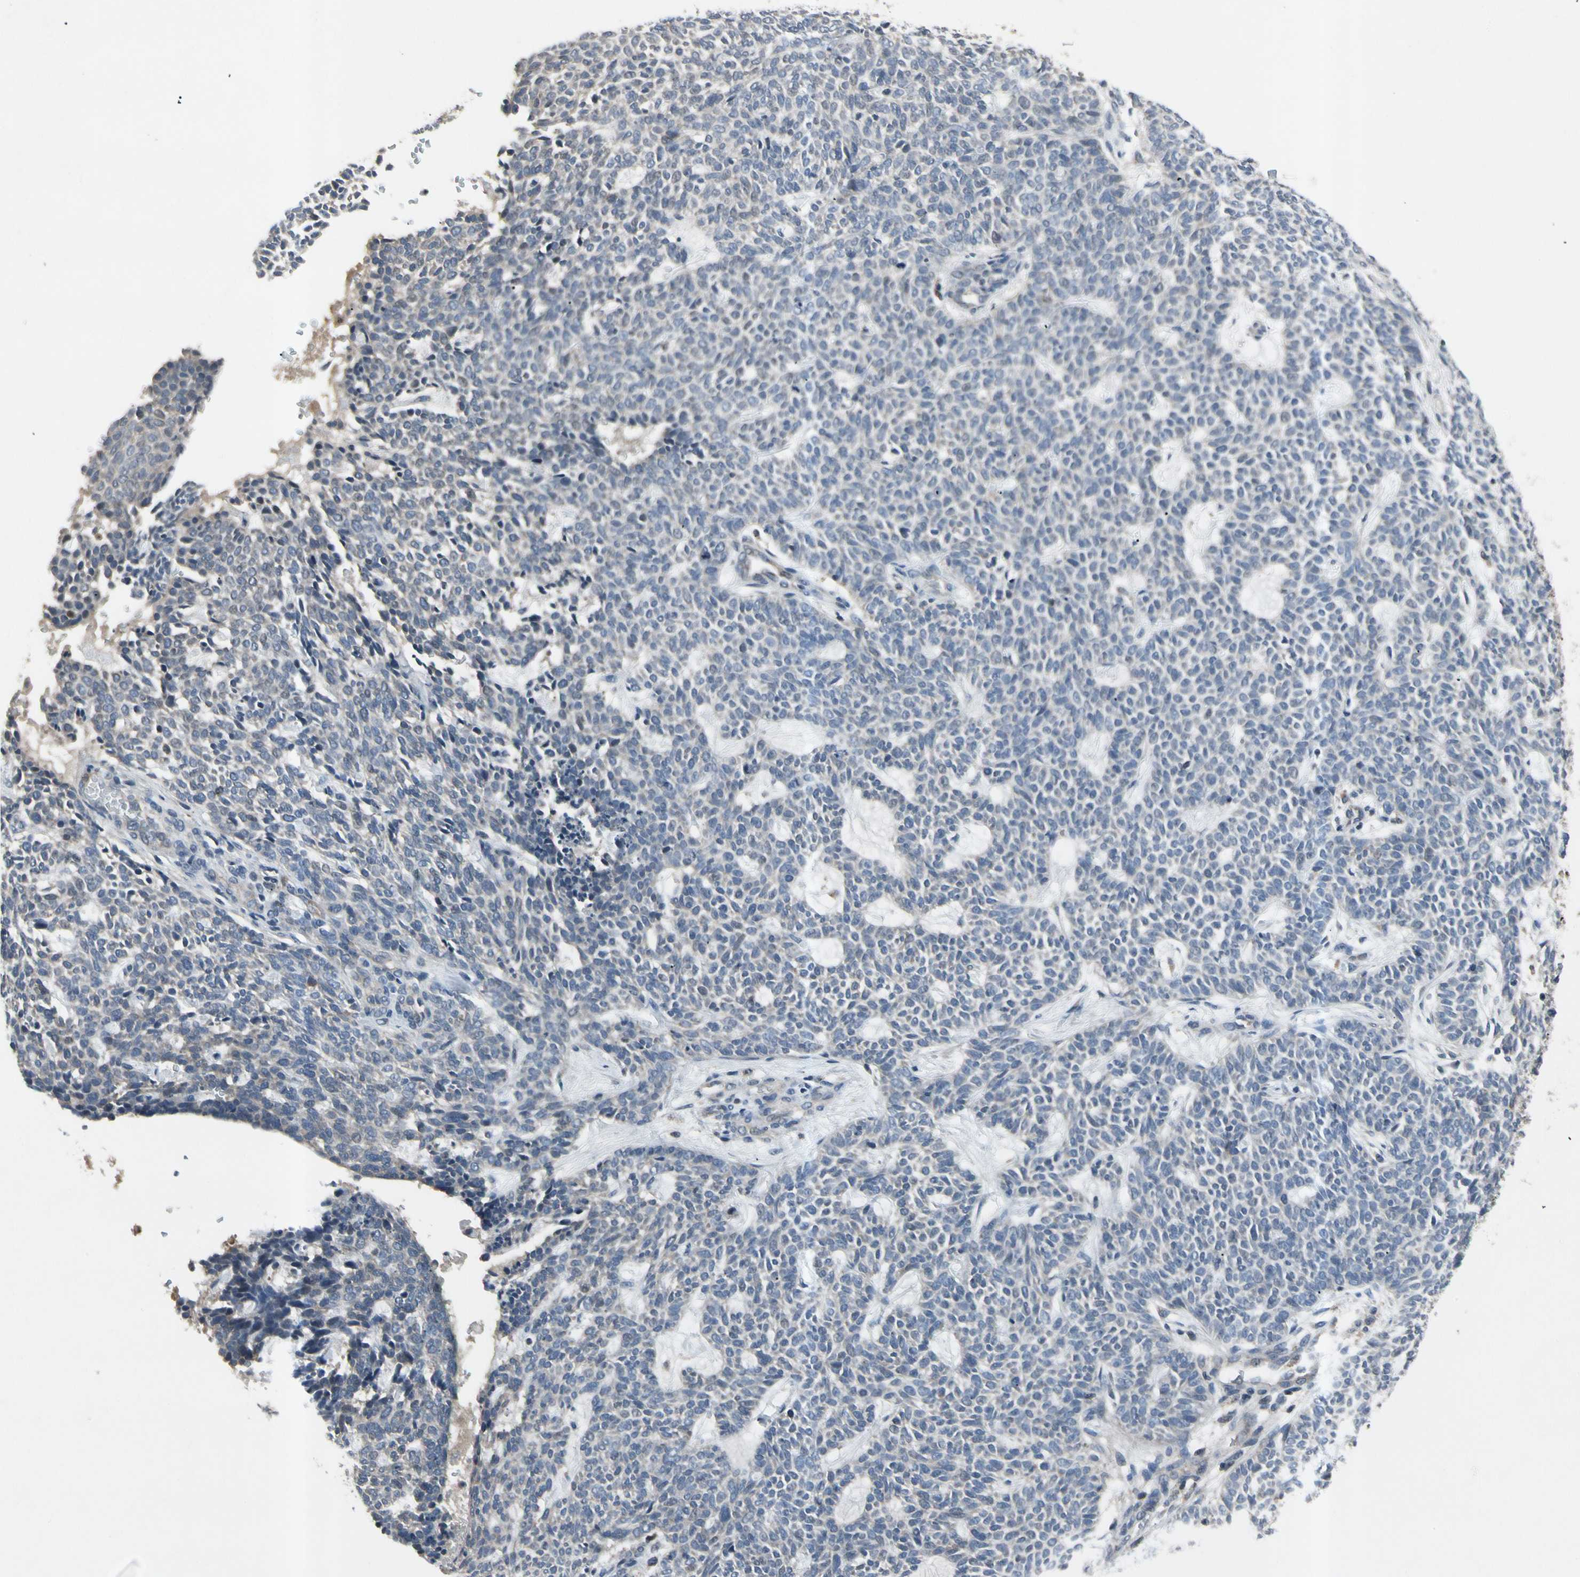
{"staining": {"intensity": "negative", "quantity": "none", "location": "none"}, "tissue": "skin cancer", "cell_type": "Tumor cells", "image_type": "cancer", "snomed": [{"axis": "morphology", "description": "Basal cell carcinoma"}, {"axis": "topography", "description": "Skin"}], "caption": "This is an IHC histopathology image of human skin cancer (basal cell carcinoma). There is no positivity in tumor cells.", "gene": "NMI", "patient": {"sex": "male", "age": 87}}